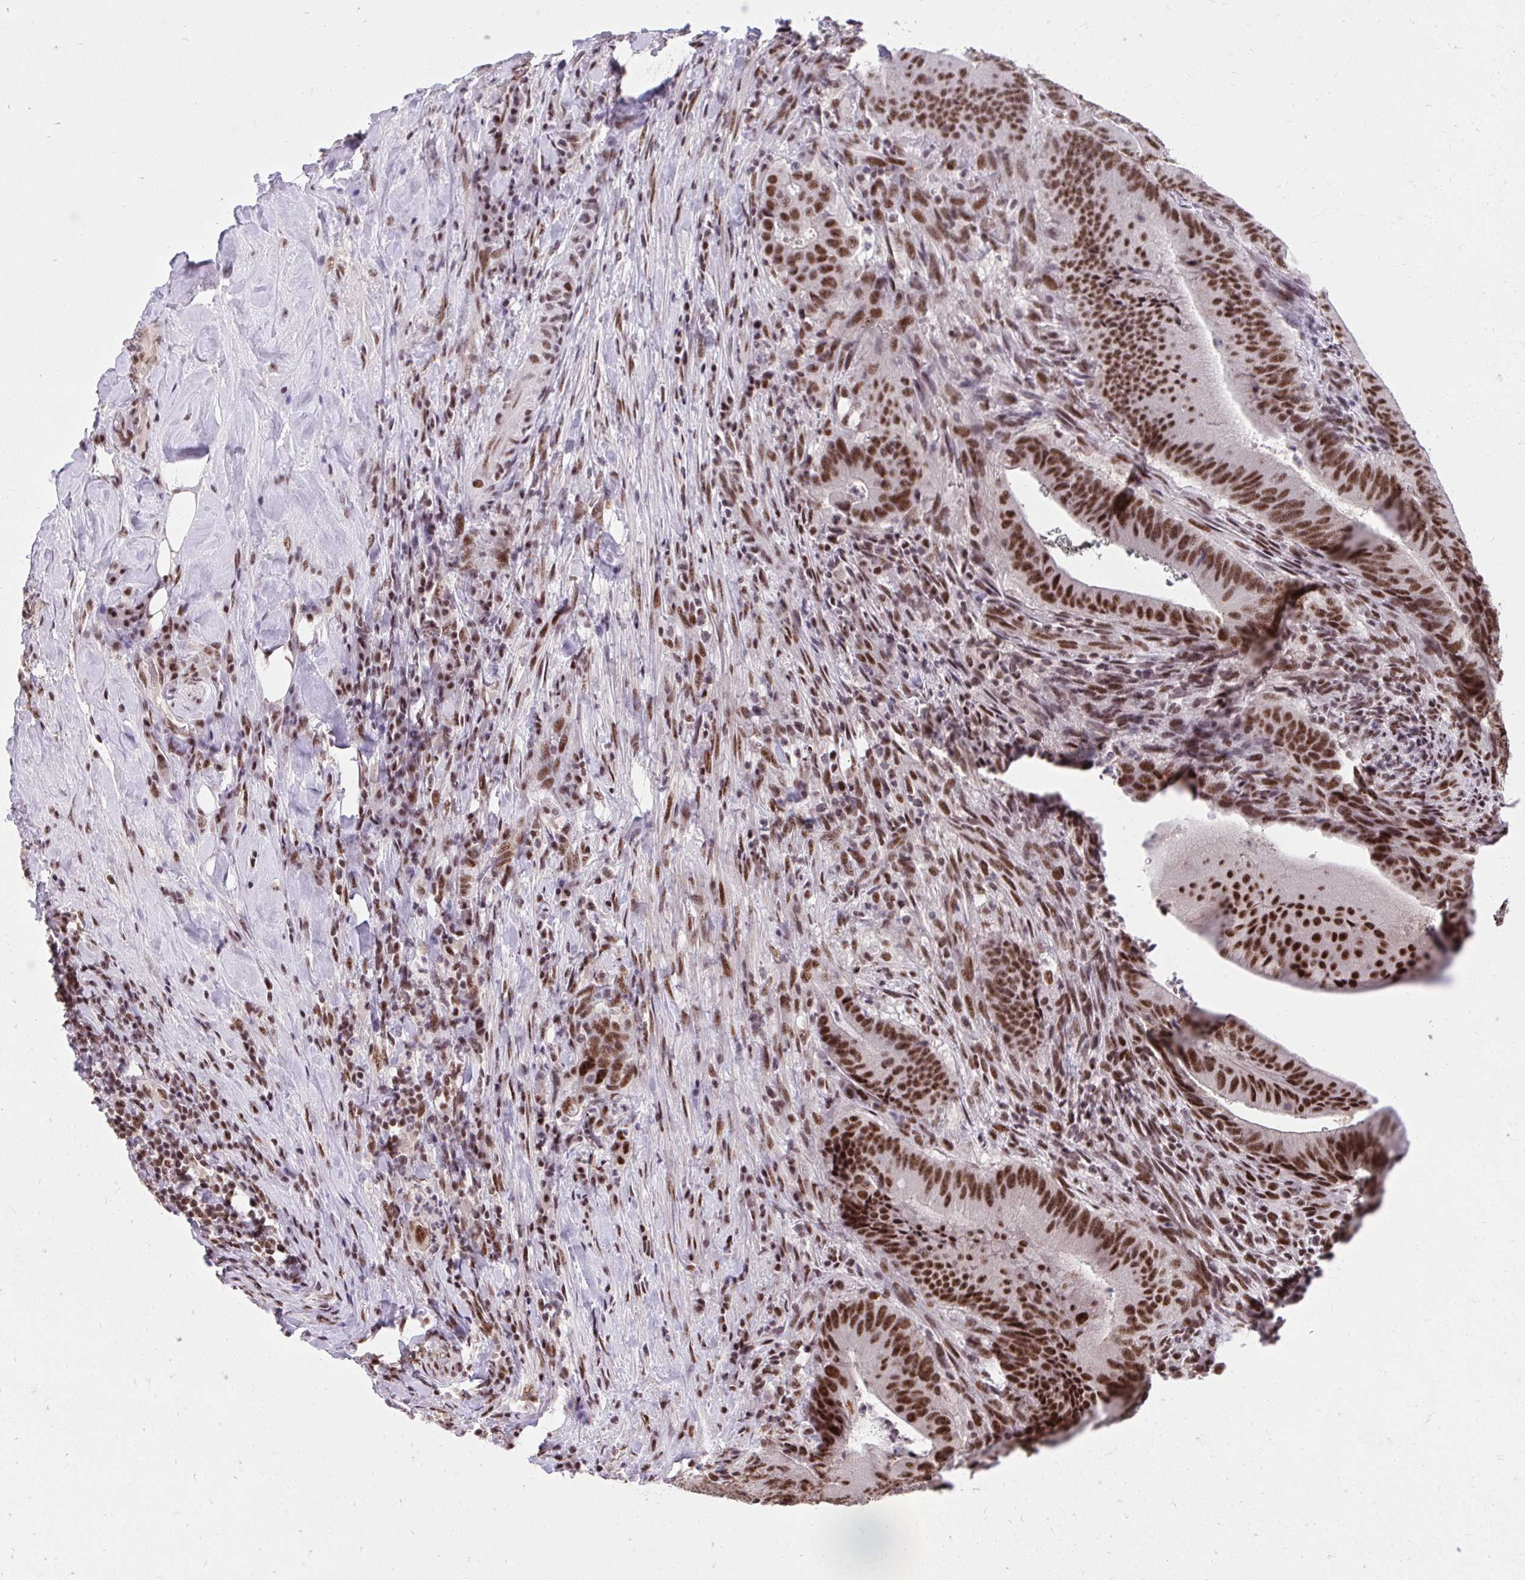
{"staining": {"intensity": "moderate", "quantity": ">75%", "location": "nuclear"}, "tissue": "colorectal cancer", "cell_type": "Tumor cells", "image_type": "cancer", "snomed": [{"axis": "morphology", "description": "Adenocarcinoma, NOS"}, {"axis": "topography", "description": "Colon"}], "caption": "Immunohistochemistry (IHC) photomicrograph of neoplastic tissue: human adenocarcinoma (colorectal) stained using IHC displays medium levels of moderate protein expression localized specifically in the nuclear of tumor cells, appearing as a nuclear brown color.", "gene": "SYNE4", "patient": {"sex": "female", "age": 43}}